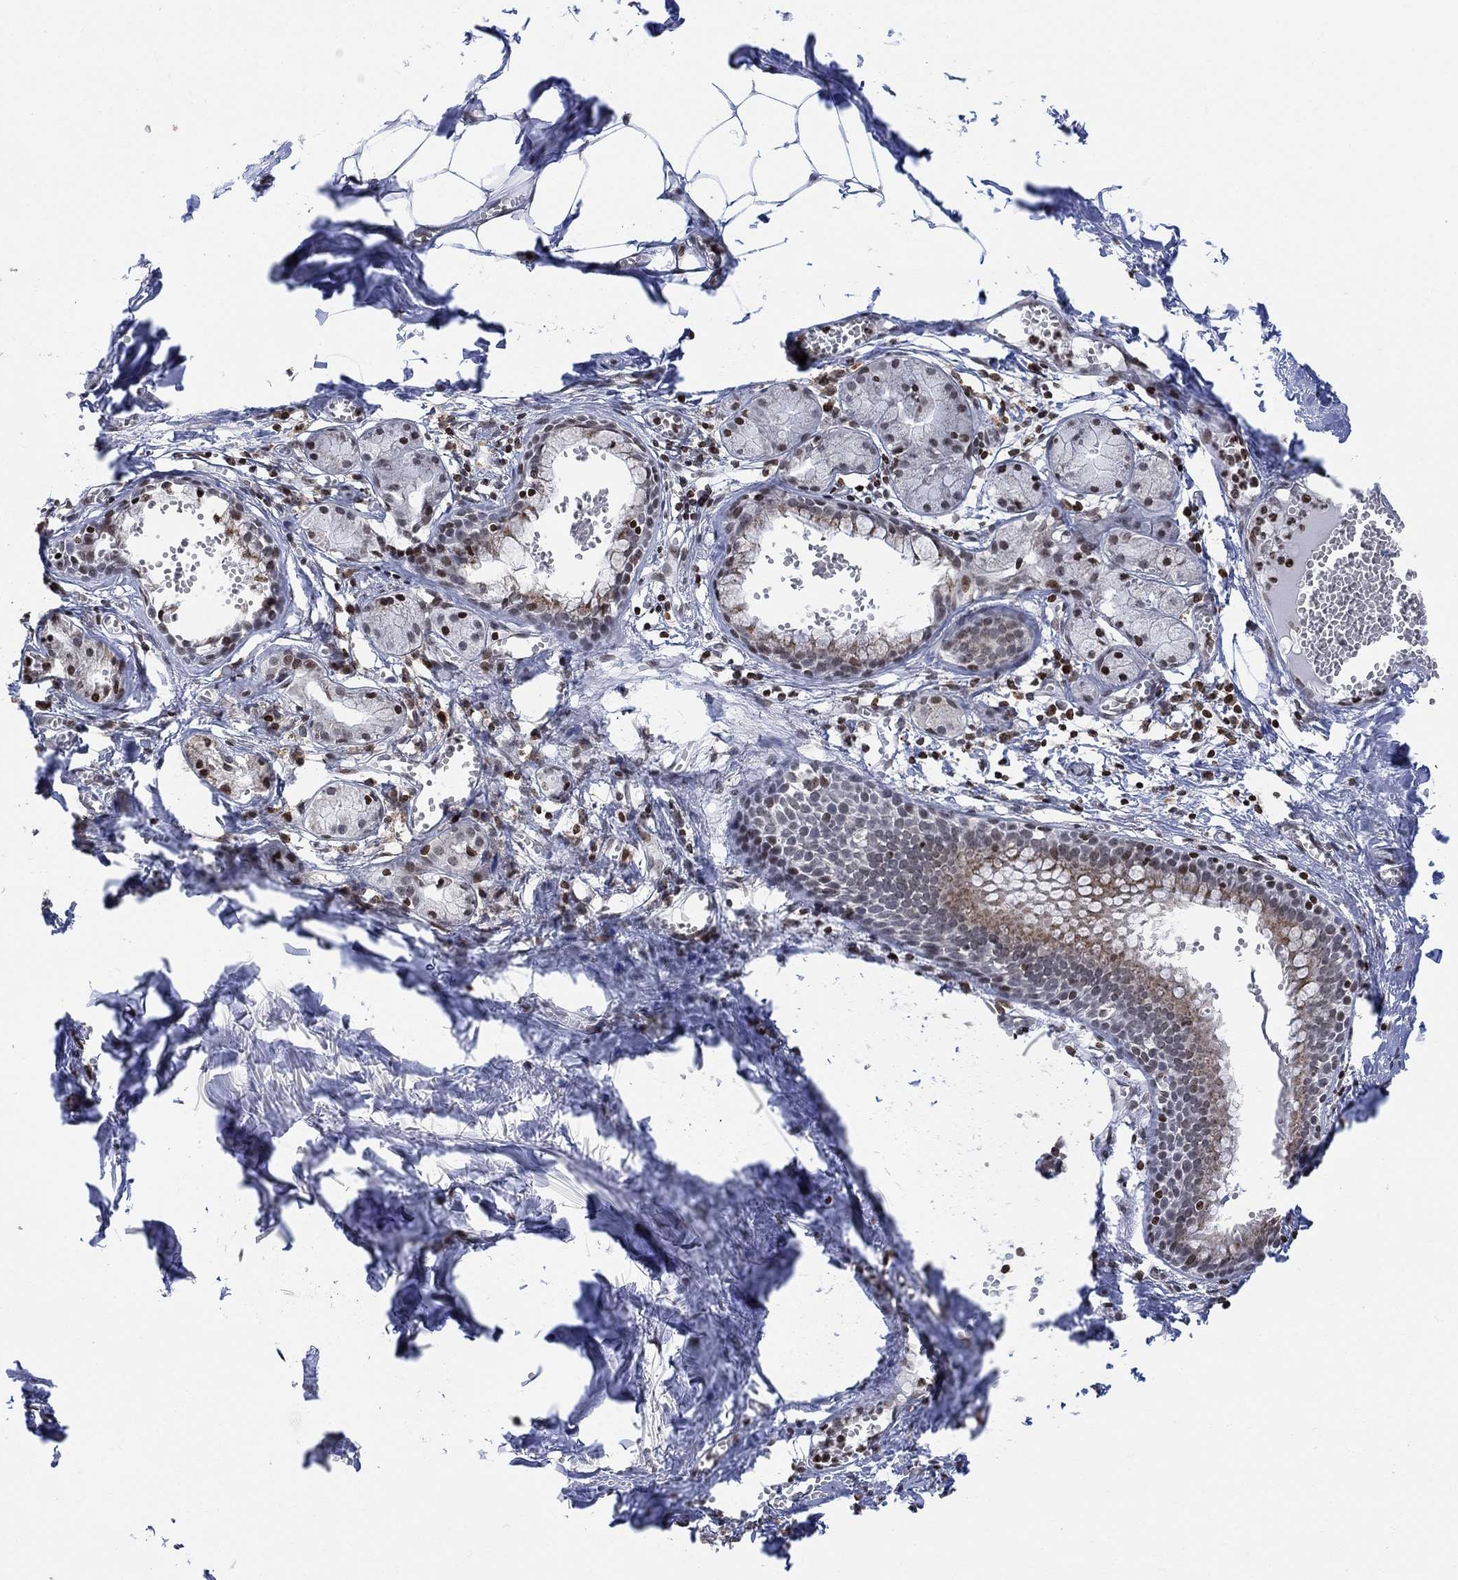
{"staining": {"intensity": "negative", "quantity": "none", "location": "none"}, "tissue": "adipose tissue", "cell_type": "Adipocytes", "image_type": "normal", "snomed": [{"axis": "morphology", "description": "Normal tissue, NOS"}, {"axis": "morphology", "description": "Squamous cell carcinoma, NOS"}, {"axis": "topography", "description": "Cartilage tissue"}, {"axis": "topography", "description": "Lung"}], "caption": "Immunohistochemistry micrograph of unremarkable human adipose tissue stained for a protein (brown), which exhibits no expression in adipocytes.", "gene": "ABHD14A", "patient": {"sex": "male", "age": 66}}